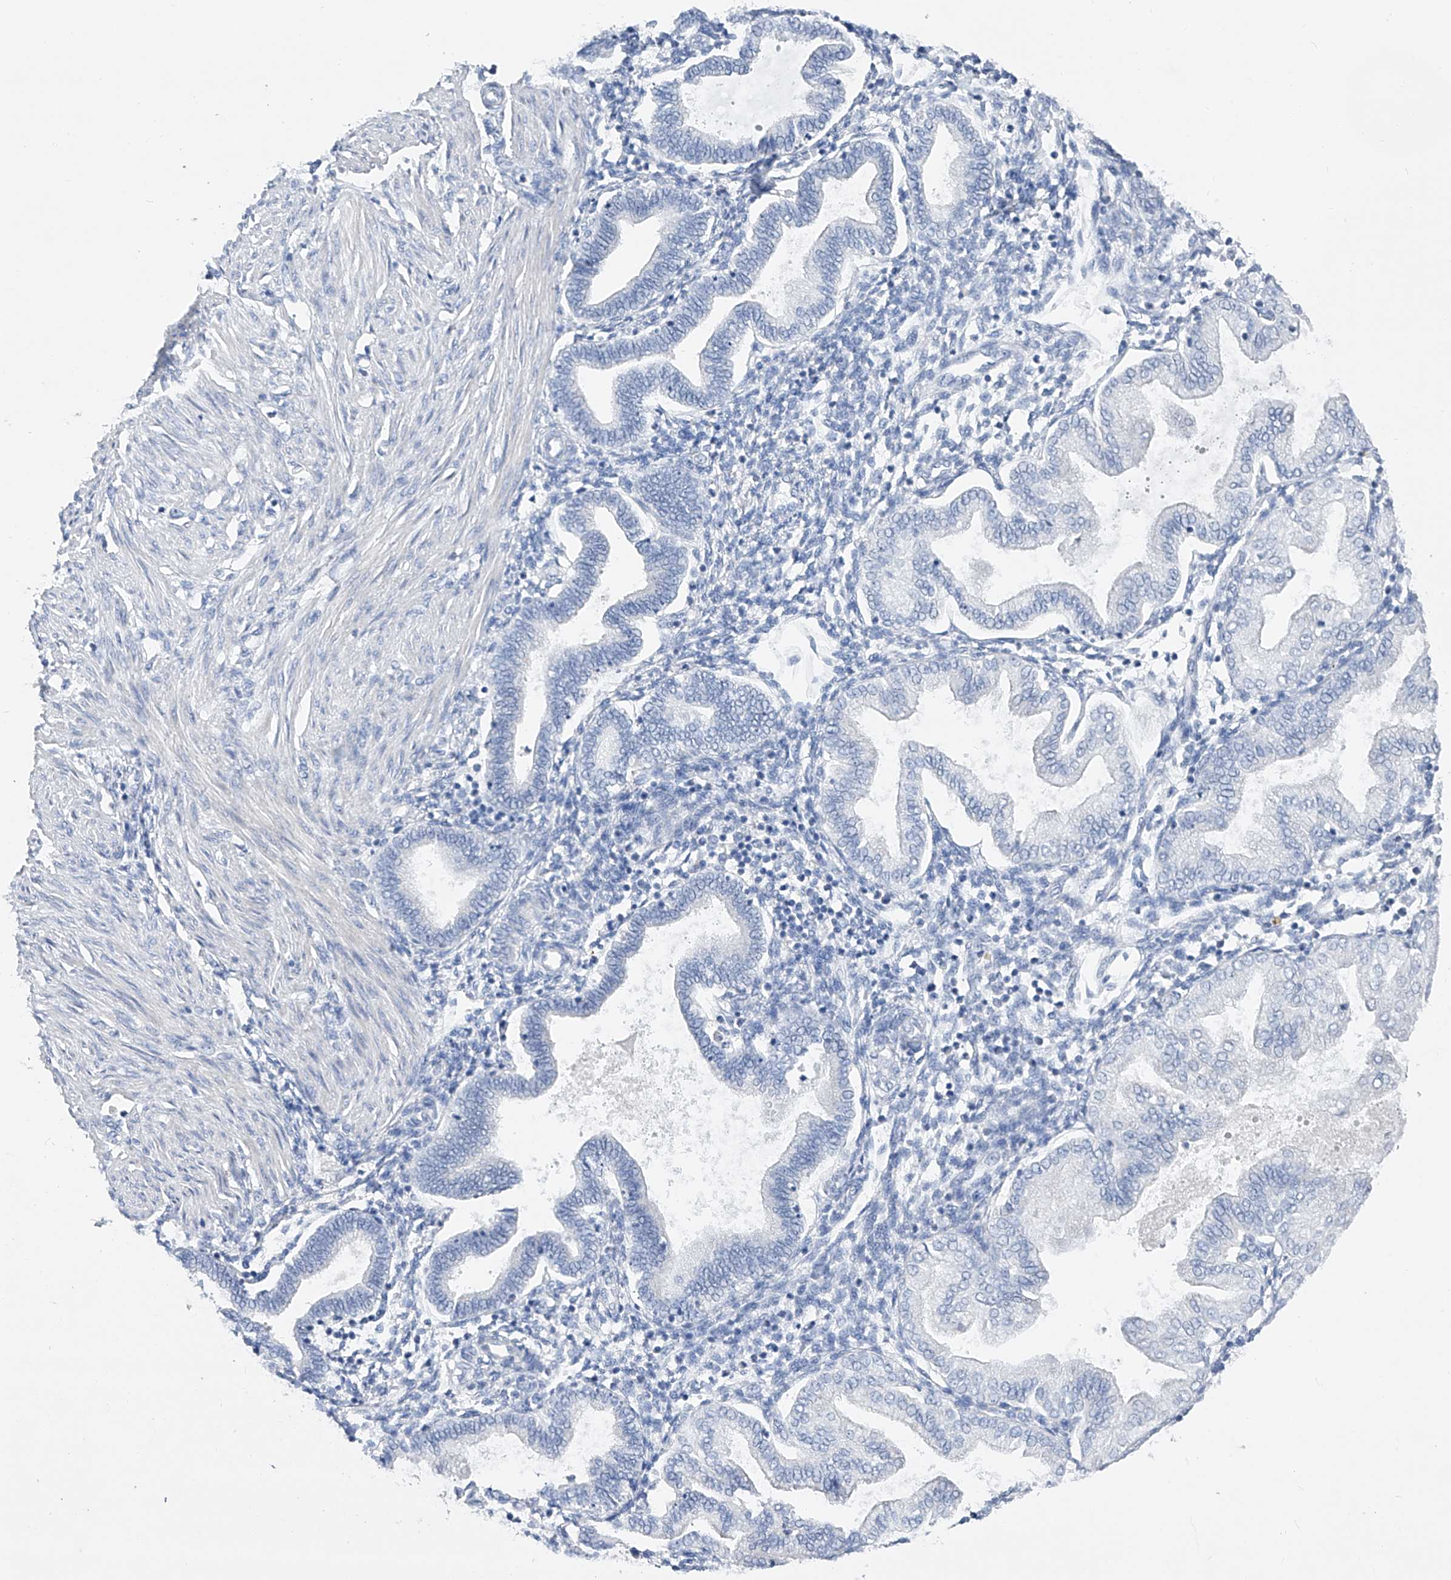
{"staining": {"intensity": "negative", "quantity": "none", "location": "none"}, "tissue": "endometrium", "cell_type": "Cells in endometrial stroma", "image_type": "normal", "snomed": [{"axis": "morphology", "description": "Normal tissue, NOS"}, {"axis": "topography", "description": "Endometrium"}], "caption": "A high-resolution histopathology image shows immunohistochemistry staining of unremarkable endometrium, which exhibits no significant positivity in cells in endometrial stroma. (DAB immunohistochemistry (IHC), high magnification).", "gene": "ADRA1A", "patient": {"sex": "female", "age": 53}}